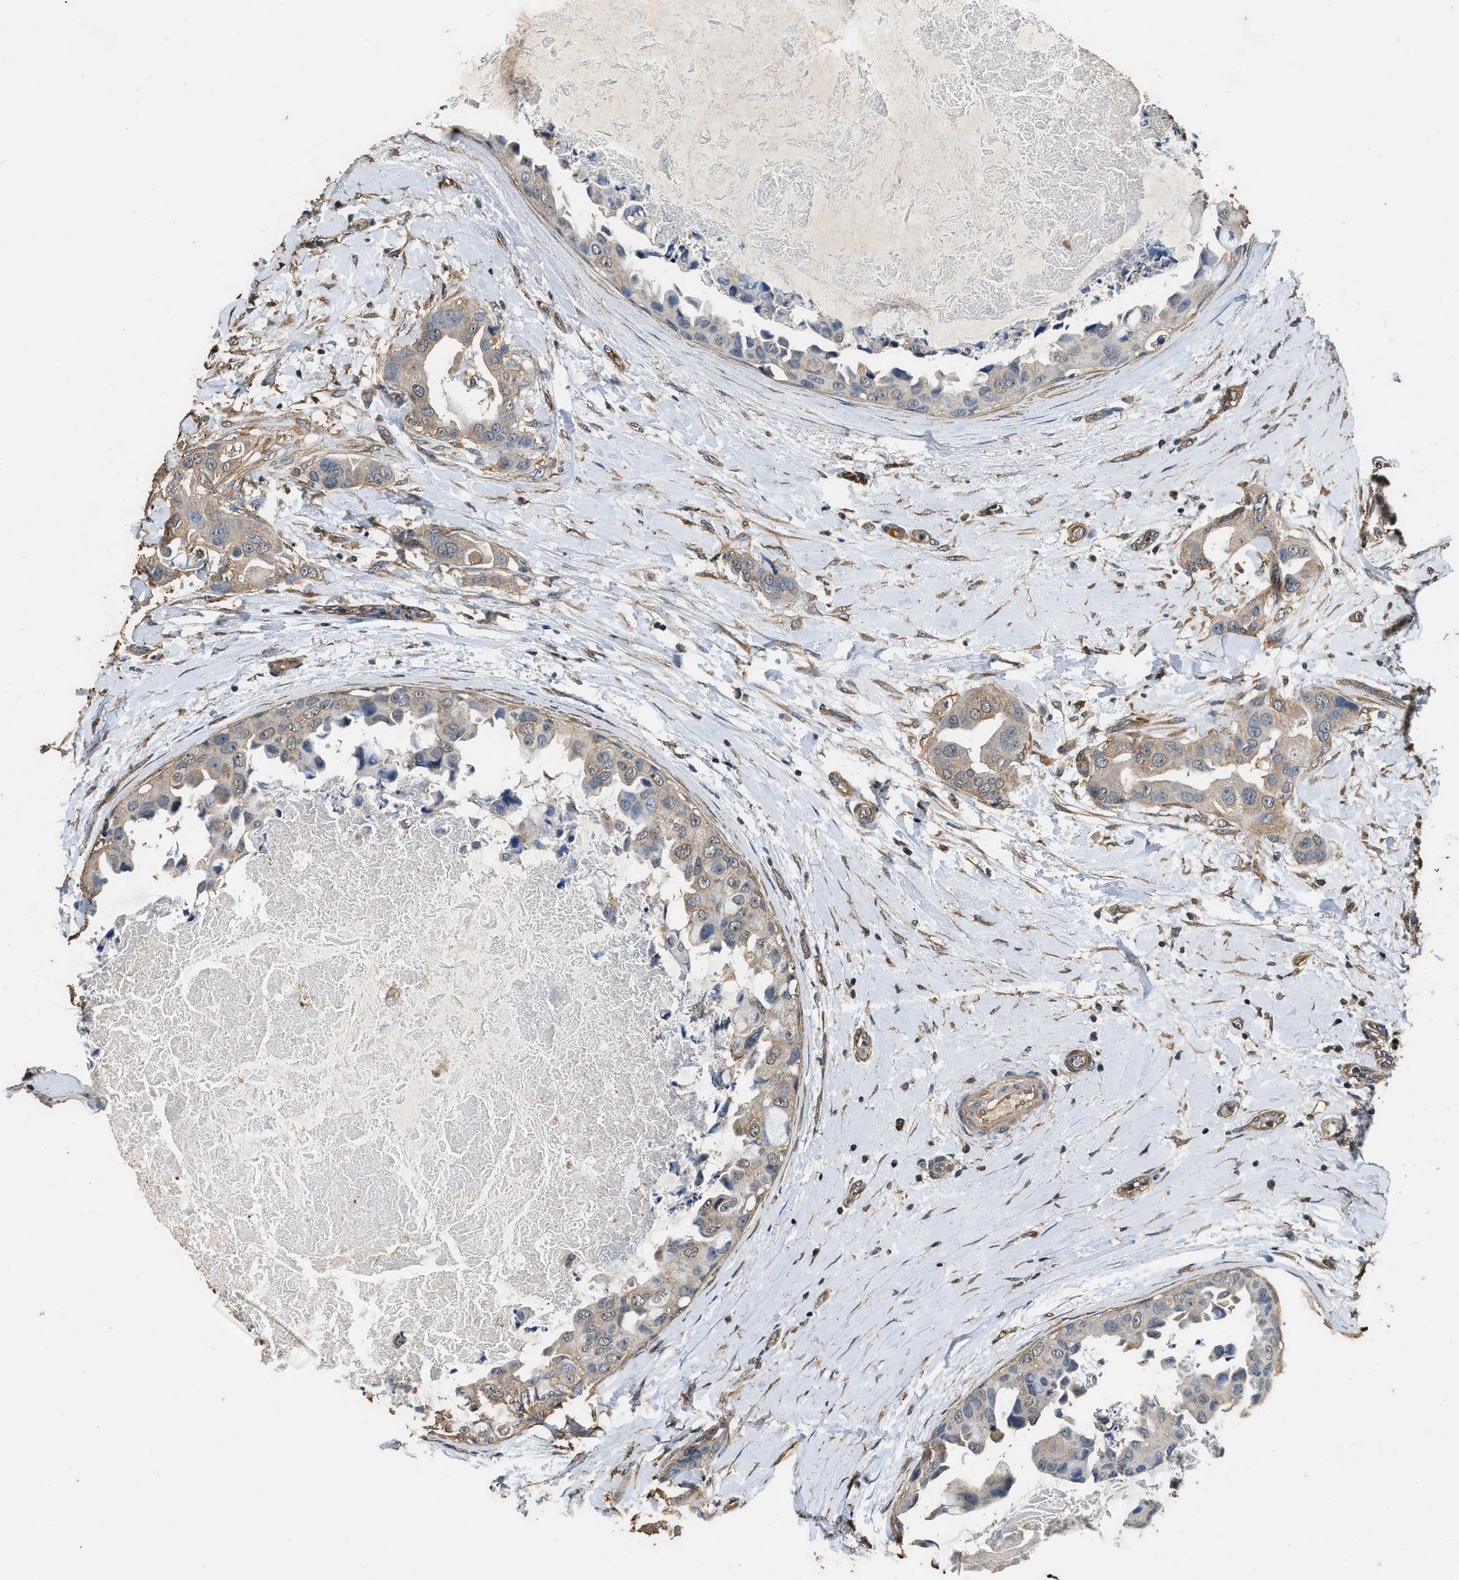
{"staining": {"intensity": "weak", "quantity": "25%-75%", "location": "cytoplasmic/membranous"}, "tissue": "breast cancer", "cell_type": "Tumor cells", "image_type": "cancer", "snomed": [{"axis": "morphology", "description": "Duct carcinoma"}, {"axis": "topography", "description": "Breast"}], "caption": "Protein expression analysis of human breast cancer reveals weak cytoplasmic/membranous staining in about 25%-75% of tumor cells. The staining is performed using DAB brown chromogen to label protein expression. The nuclei are counter-stained blue using hematoxylin.", "gene": "MIB1", "patient": {"sex": "female", "age": 40}}